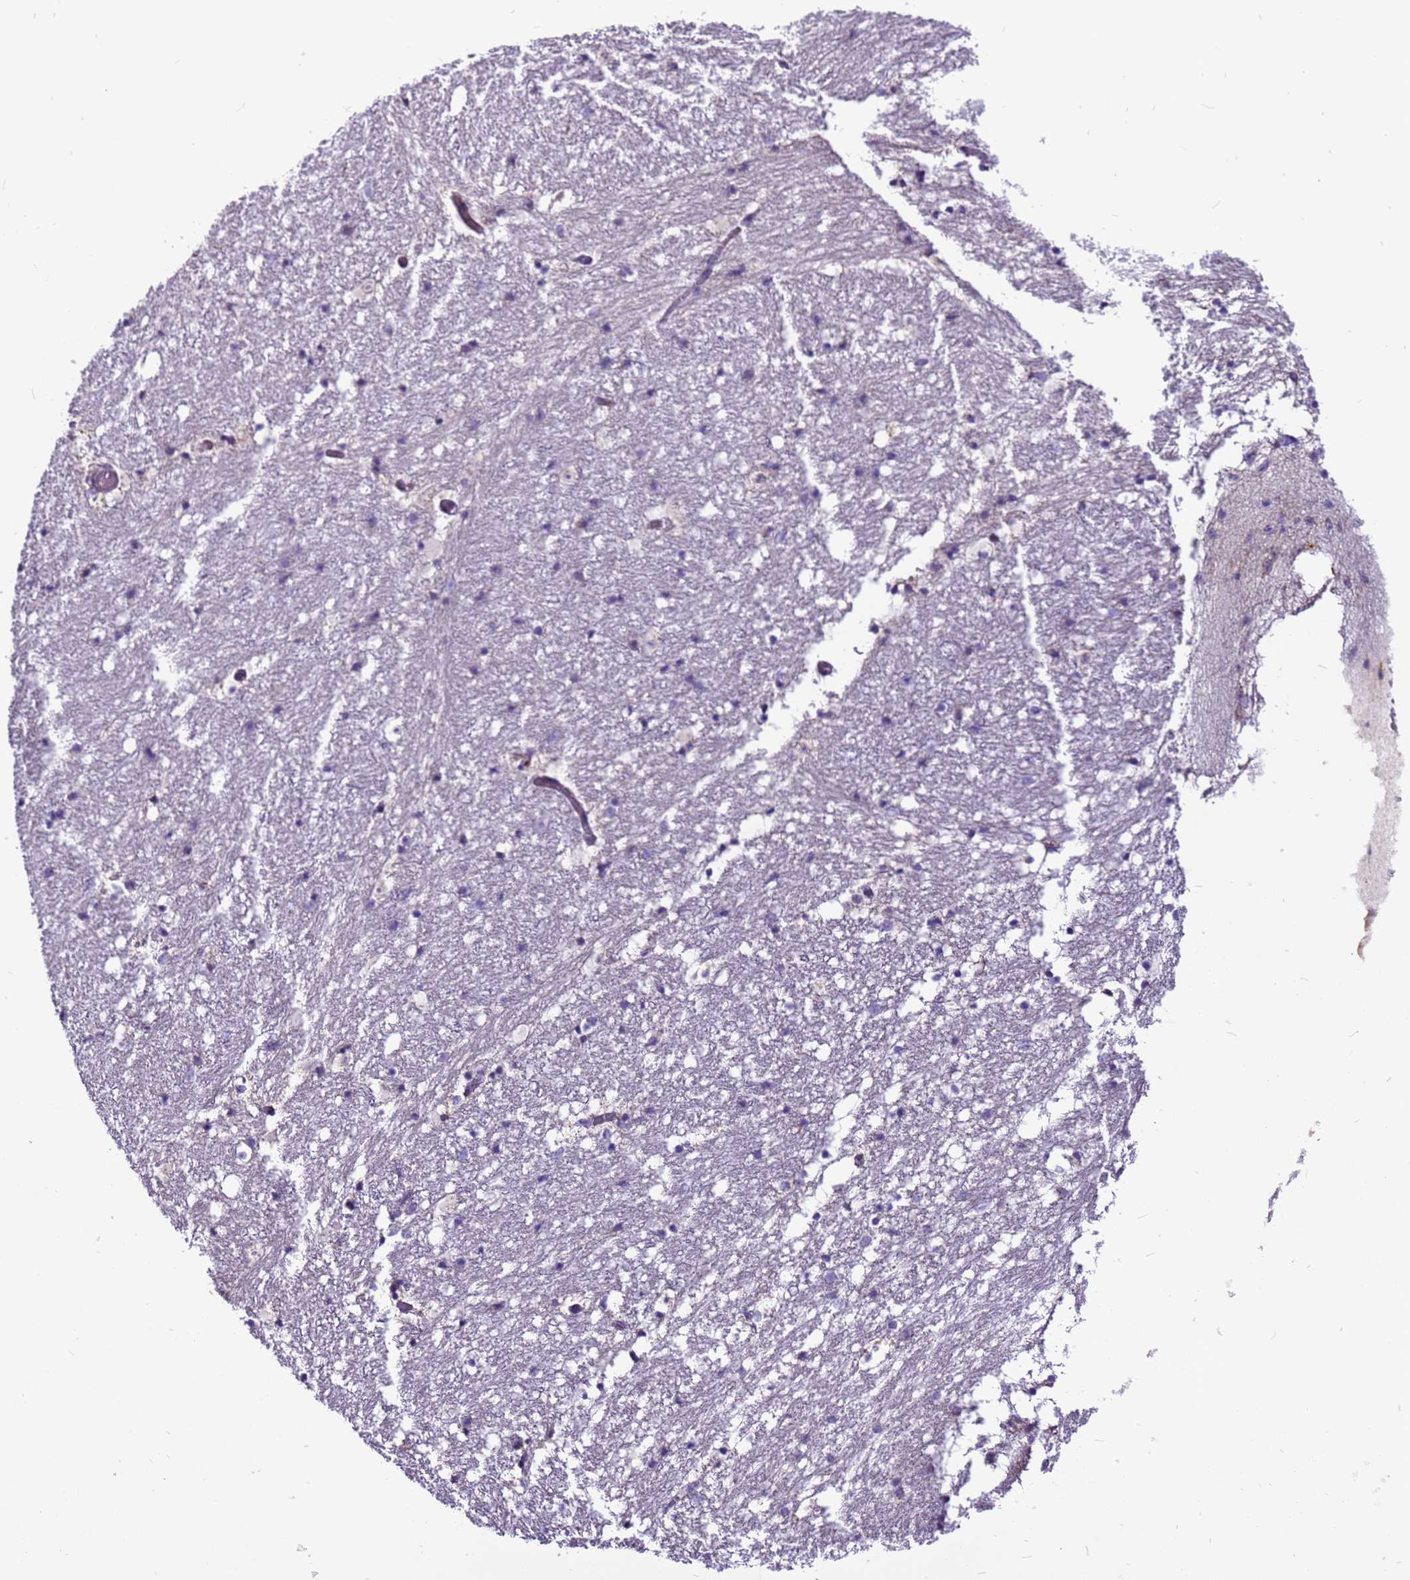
{"staining": {"intensity": "negative", "quantity": "none", "location": "none"}, "tissue": "hippocampus", "cell_type": "Glial cells", "image_type": "normal", "snomed": [{"axis": "morphology", "description": "Normal tissue, NOS"}, {"axis": "topography", "description": "Hippocampus"}], "caption": "High magnification brightfield microscopy of unremarkable hippocampus stained with DAB (brown) and counterstained with hematoxylin (blue): glial cells show no significant expression. Nuclei are stained in blue.", "gene": "PIEZO2", "patient": {"sex": "female", "age": 52}}